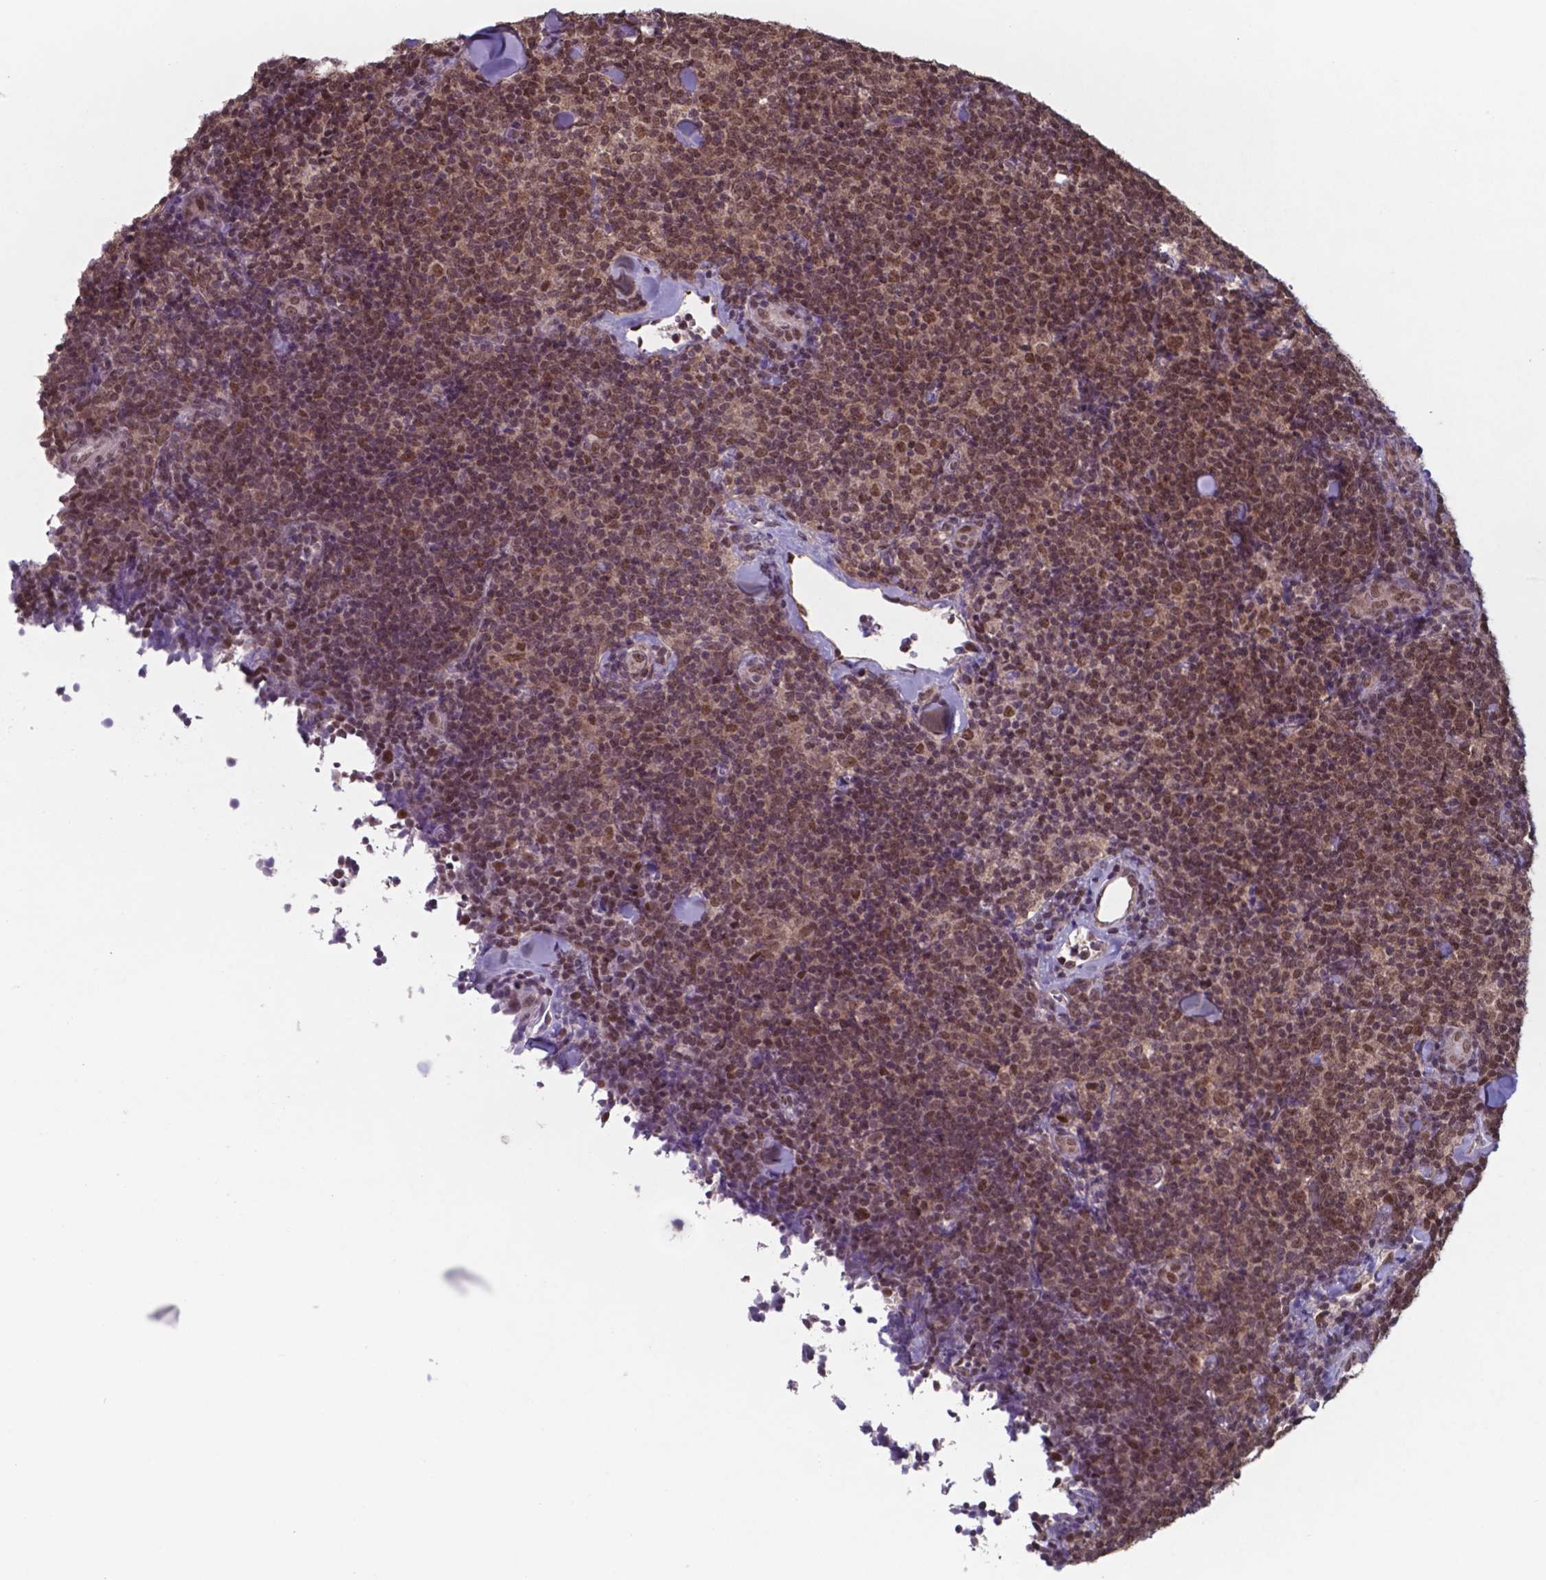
{"staining": {"intensity": "moderate", "quantity": ">75%", "location": "nuclear"}, "tissue": "lymphoma", "cell_type": "Tumor cells", "image_type": "cancer", "snomed": [{"axis": "morphology", "description": "Malignant lymphoma, non-Hodgkin's type, Low grade"}, {"axis": "topography", "description": "Lymph node"}], "caption": "Approximately >75% of tumor cells in human low-grade malignant lymphoma, non-Hodgkin's type show moderate nuclear protein staining as visualized by brown immunohistochemical staining.", "gene": "UBA1", "patient": {"sex": "female", "age": 56}}